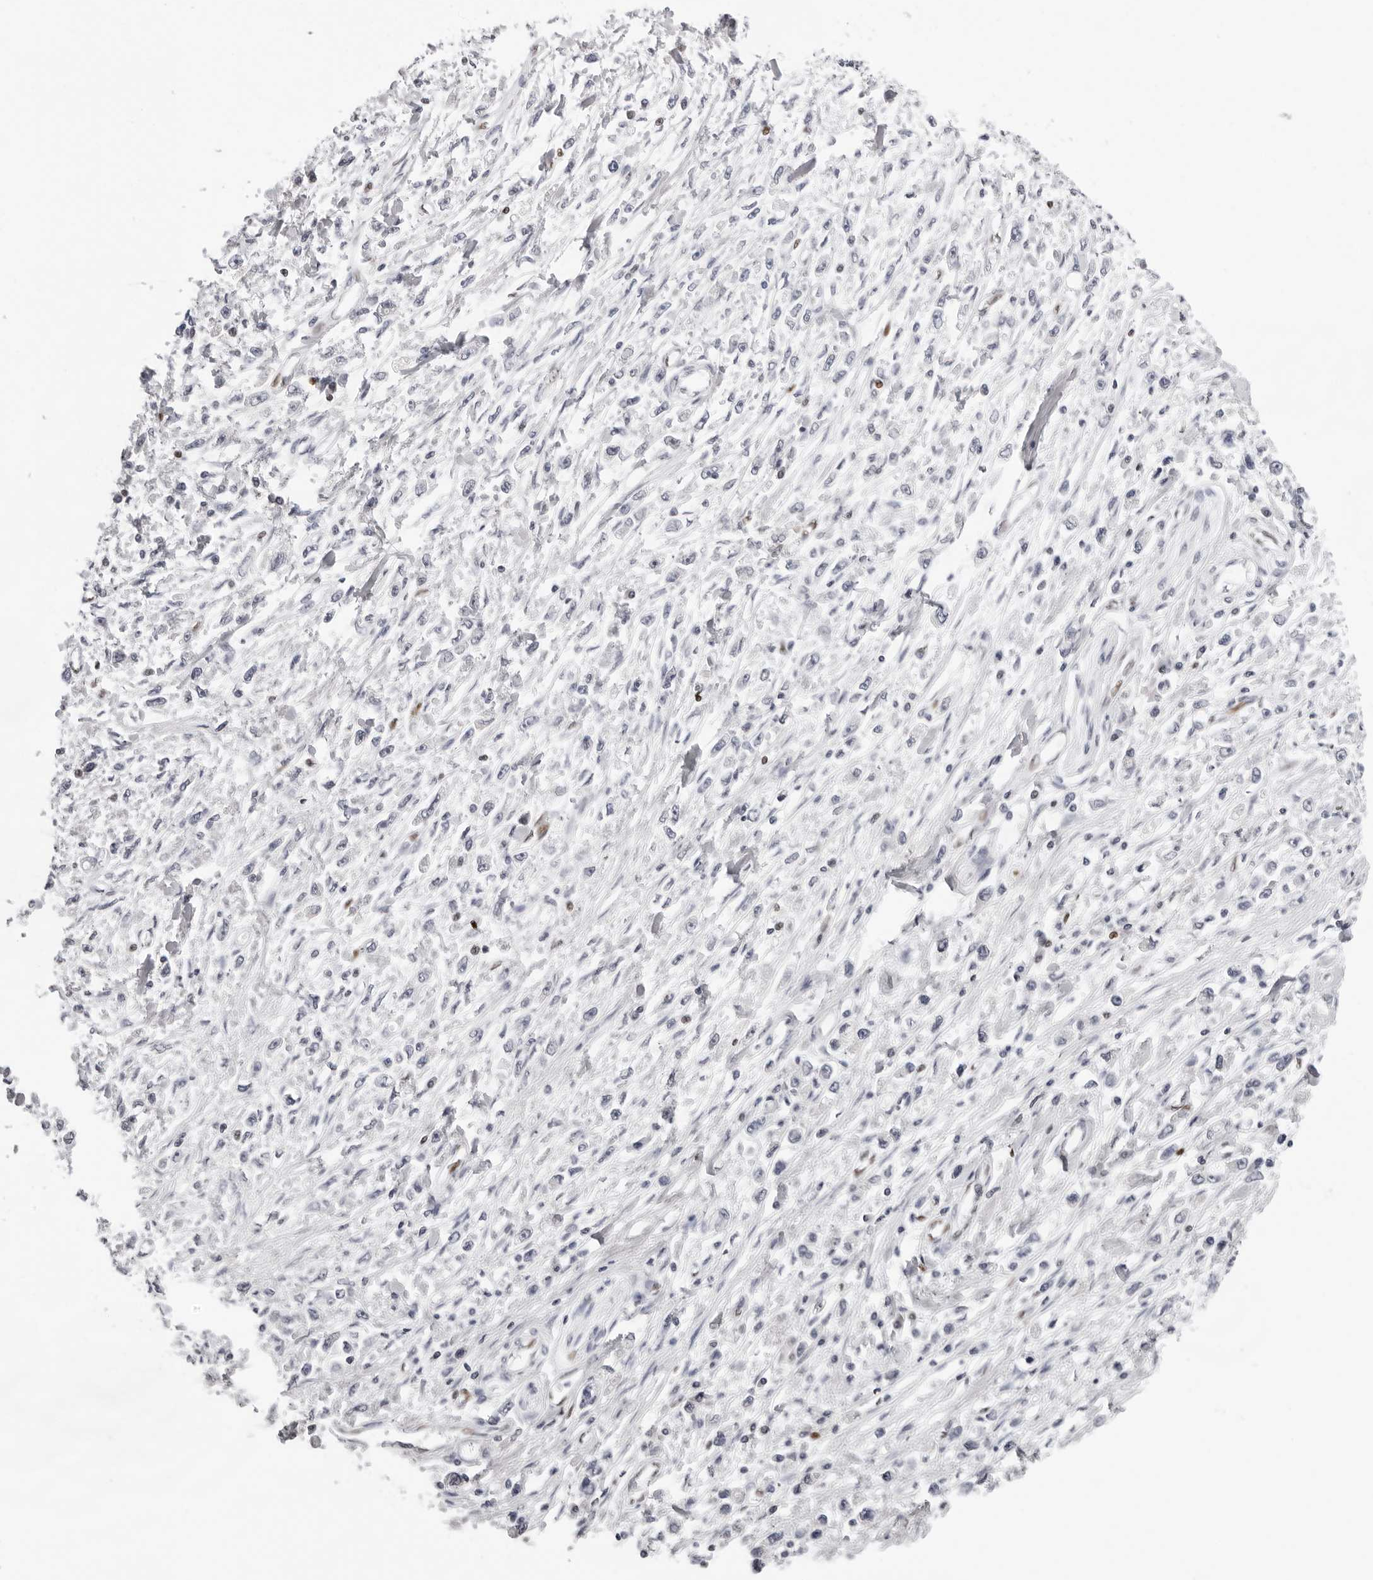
{"staining": {"intensity": "negative", "quantity": "none", "location": "none"}, "tissue": "stomach cancer", "cell_type": "Tumor cells", "image_type": "cancer", "snomed": [{"axis": "morphology", "description": "Adenocarcinoma, NOS"}, {"axis": "topography", "description": "Stomach"}], "caption": "High magnification brightfield microscopy of stomach adenocarcinoma stained with DAB (brown) and counterstained with hematoxylin (blue): tumor cells show no significant expression.", "gene": "OGG1", "patient": {"sex": "female", "age": 59}}